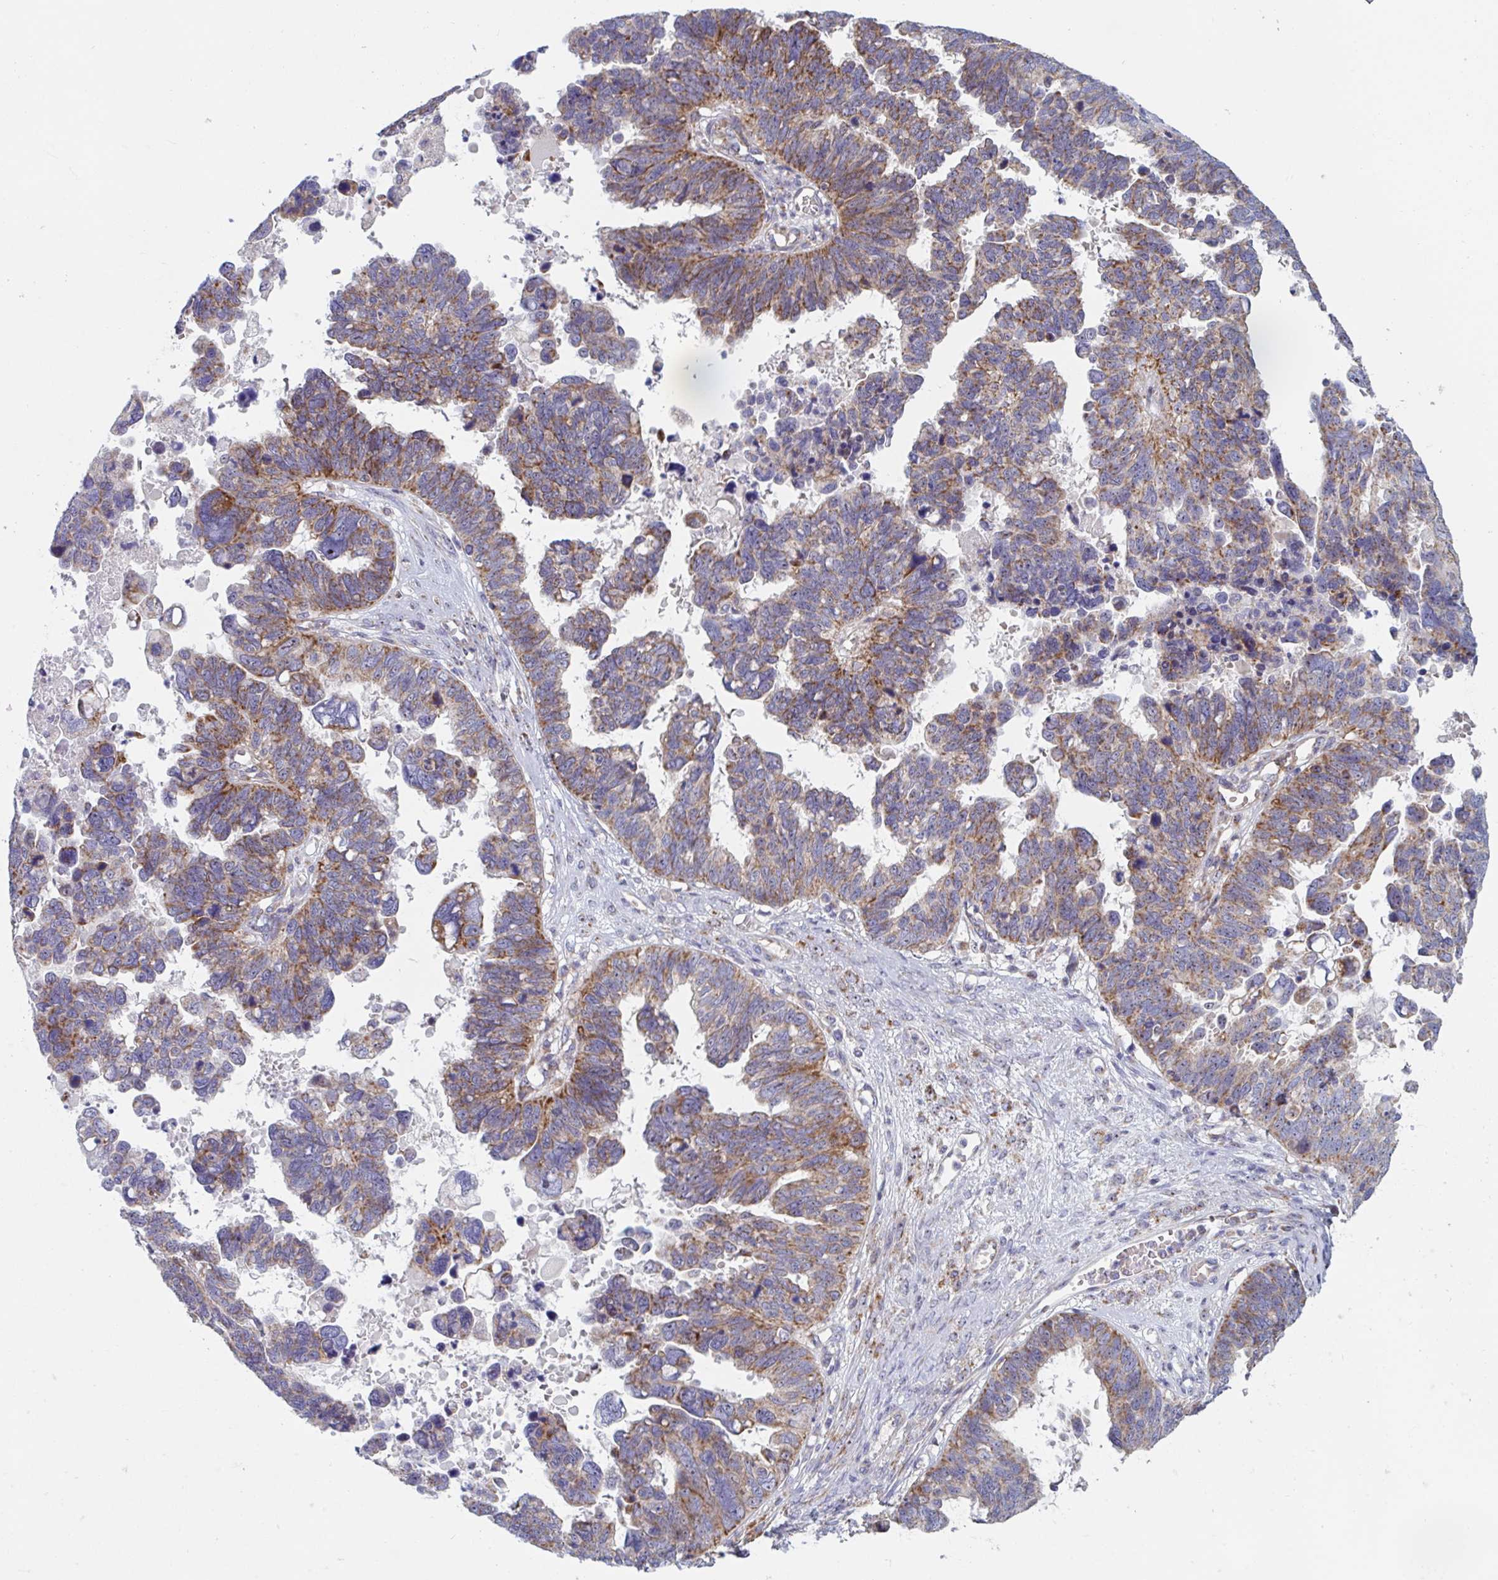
{"staining": {"intensity": "moderate", "quantity": ">75%", "location": "cytoplasmic/membranous"}, "tissue": "ovarian cancer", "cell_type": "Tumor cells", "image_type": "cancer", "snomed": [{"axis": "morphology", "description": "Cystadenocarcinoma, serous, NOS"}, {"axis": "topography", "description": "Ovary"}], "caption": "This is a micrograph of immunohistochemistry (IHC) staining of ovarian serous cystadenocarcinoma, which shows moderate staining in the cytoplasmic/membranous of tumor cells.", "gene": "MRPL53", "patient": {"sex": "female", "age": 60}}